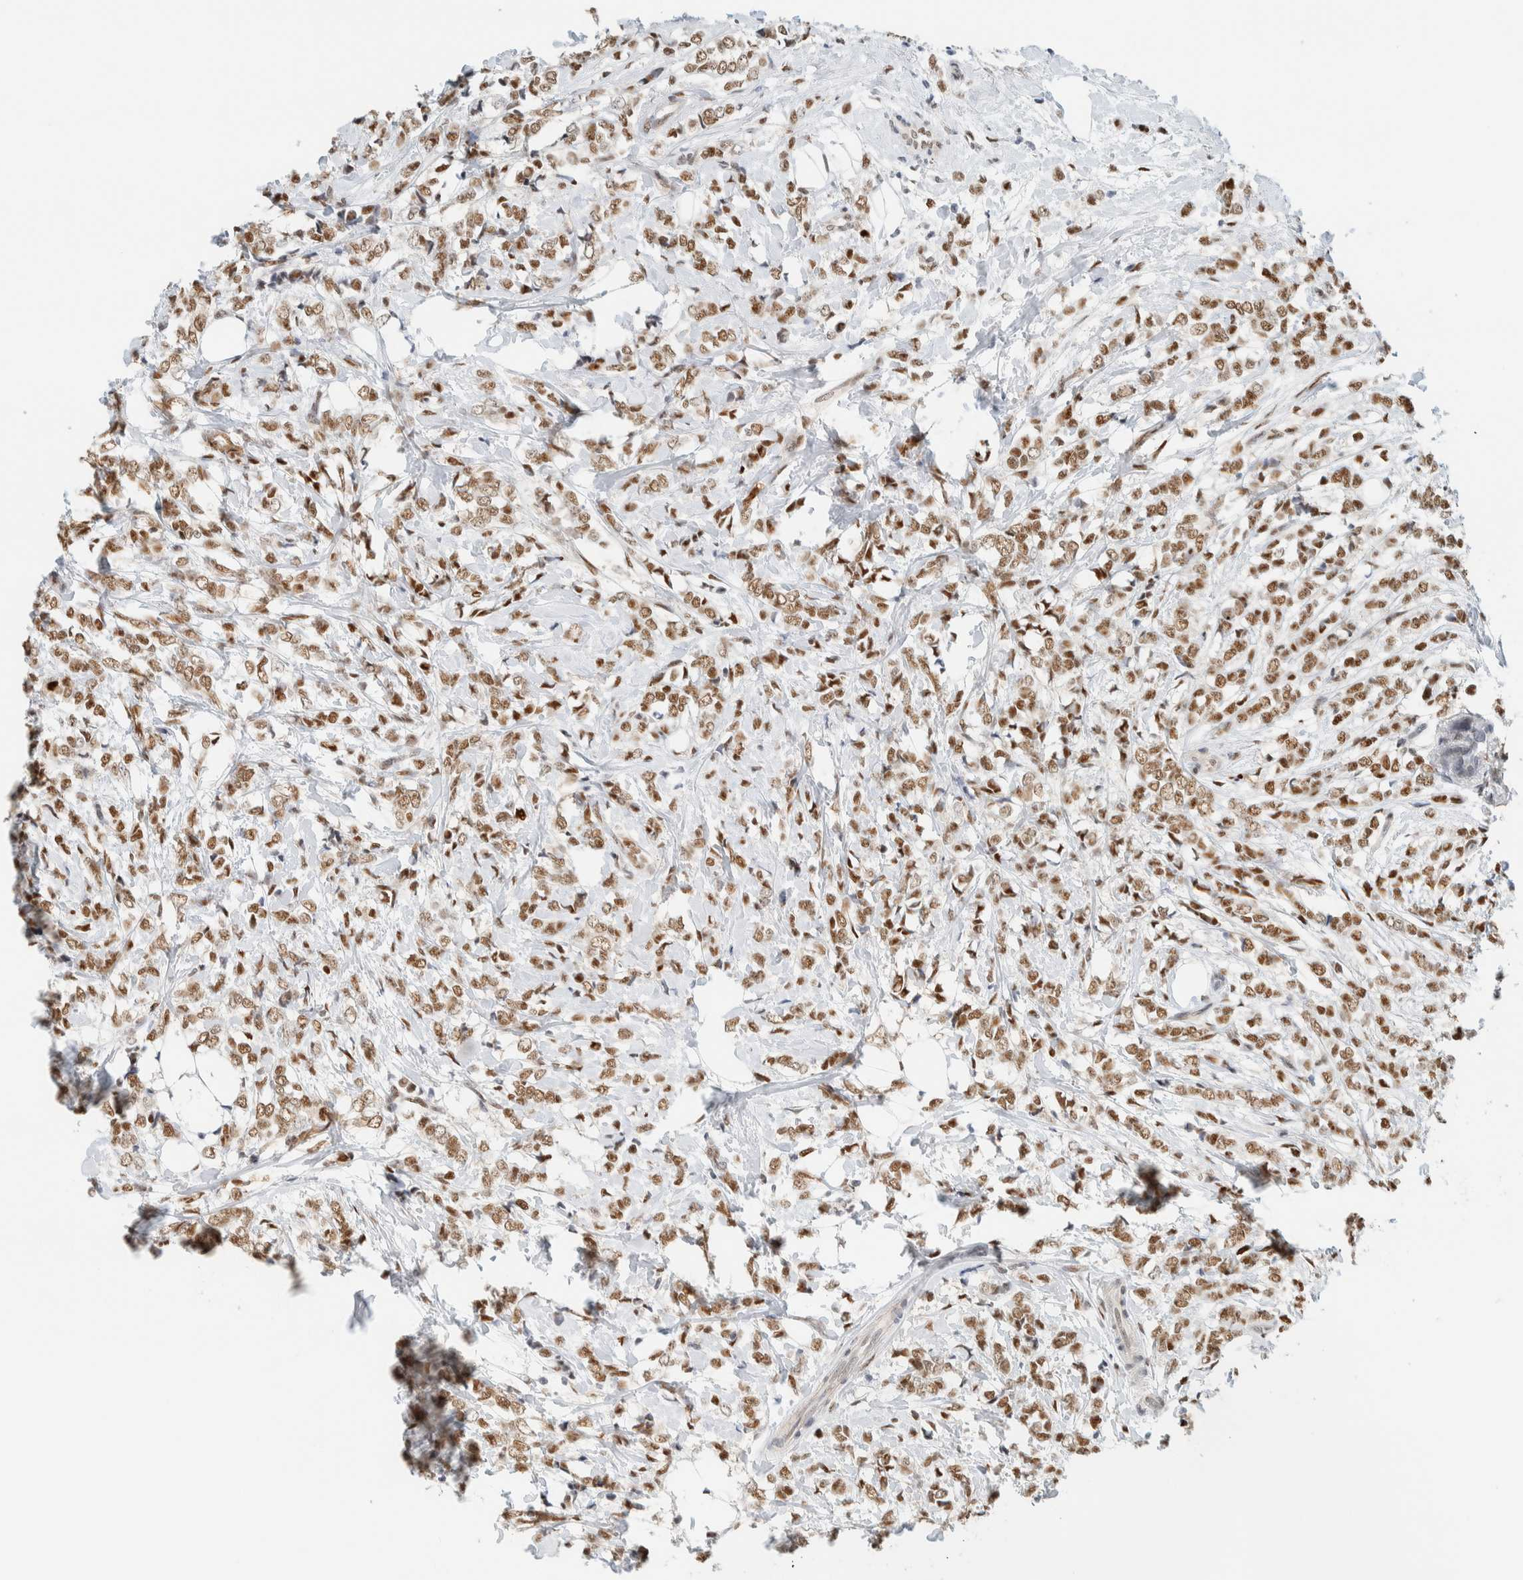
{"staining": {"intensity": "moderate", "quantity": ">75%", "location": "nuclear"}, "tissue": "breast cancer", "cell_type": "Tumor cells", "image_type": "cancer", "snomed": [{"axis": "morphology", "description": "Normal tissue, NOS"}, {"axis": "morphology", "description": "Lobular carcinoma"}, {"axis": "topography", "description": "Breast"}], "caption": "A high-resolution photomicrograph shows immunohistochemistry (IHC) staining of lobular carcinoma (breast), which shows moderate nuclear positivity in approximately >75% of tumor cells. (Stains: DAB in brown, nuclei in blue, Microscopy: brightfield microscopy at high magnification).", "gene": "ZNF683", "patient": {"sex": "female", "age": 47}}